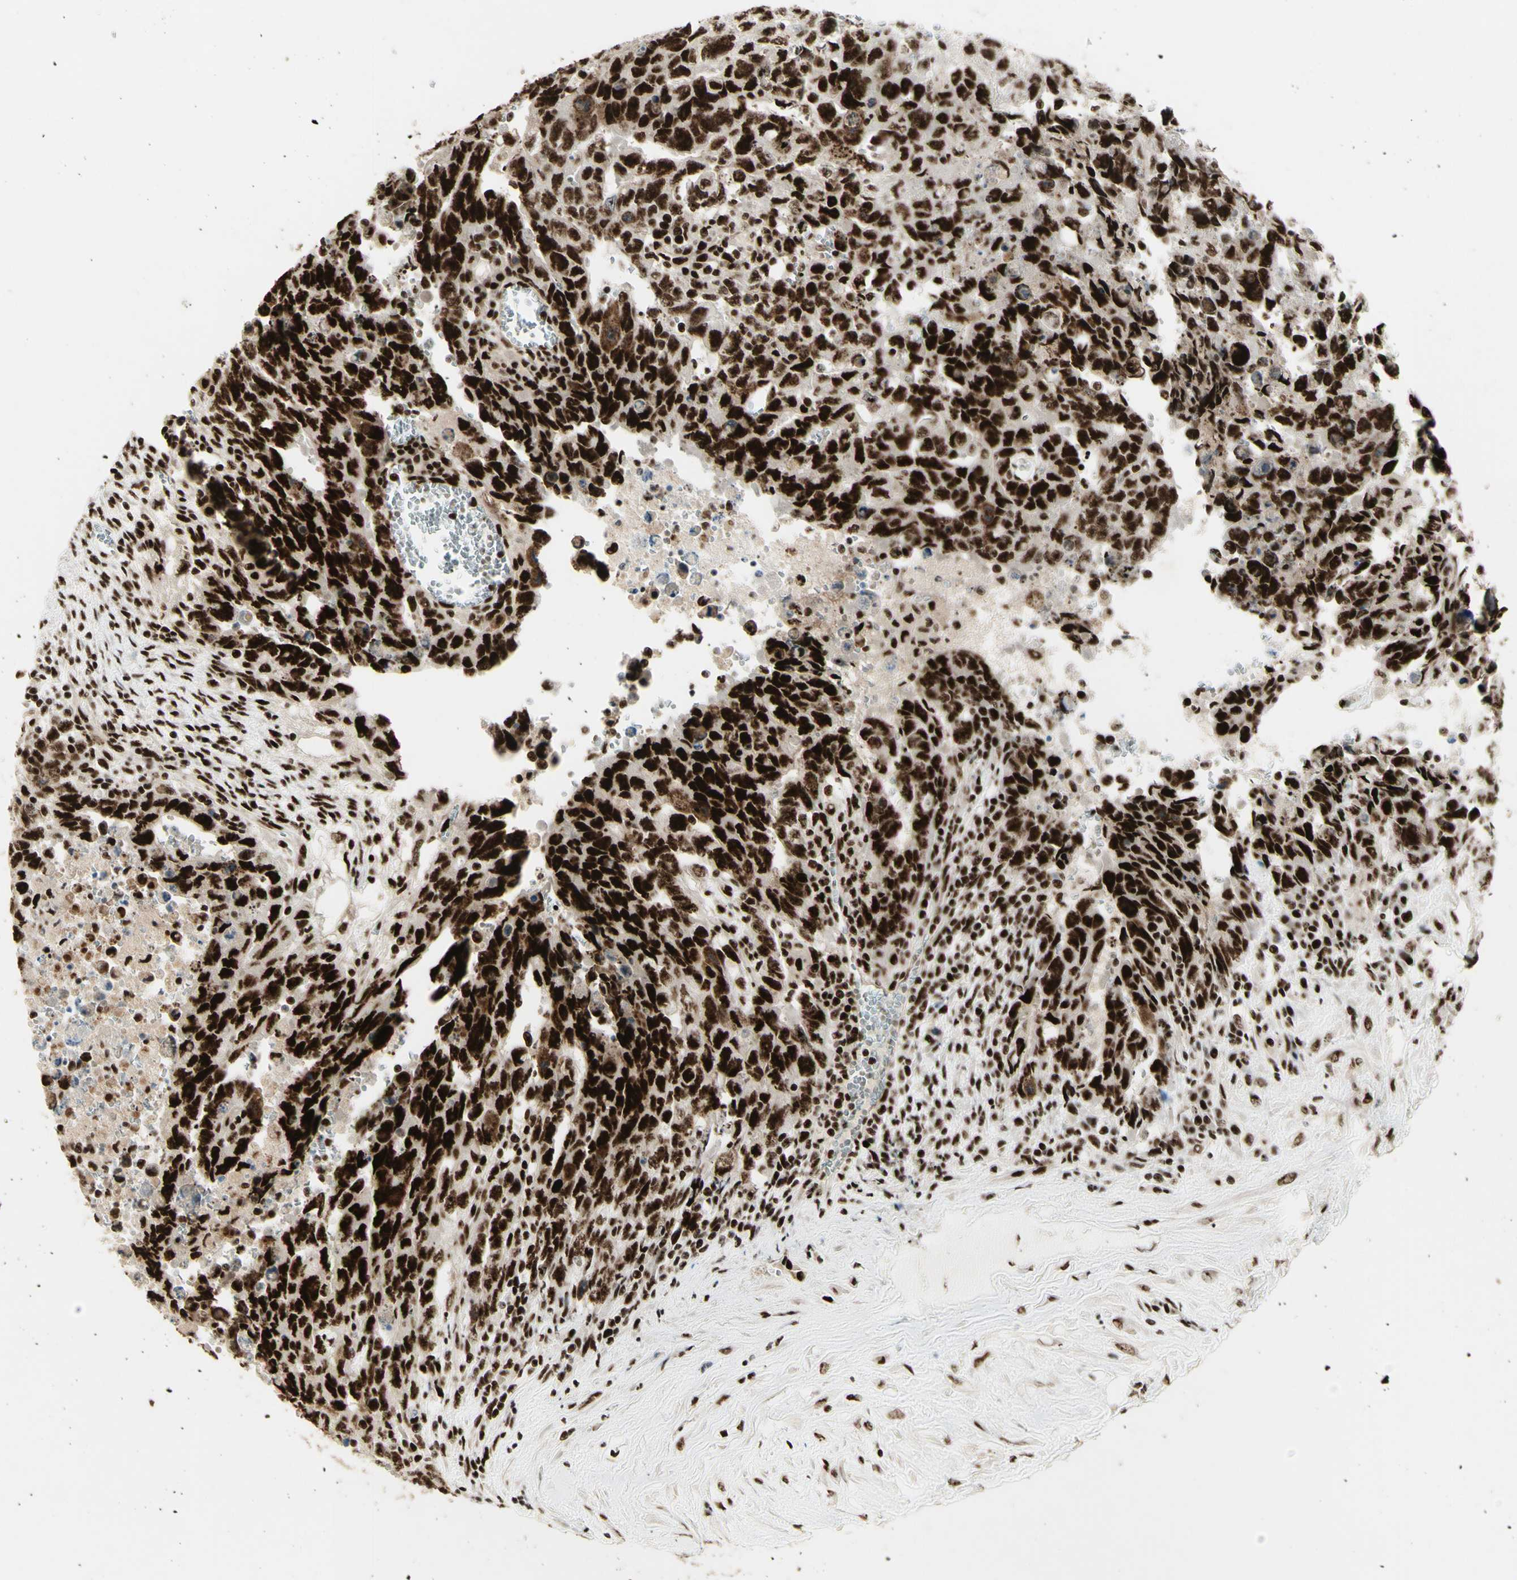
{"staining": {"intensity": "strong", "quantity": ">75%", "location": "nuclear"}, "tissue": "testis cancer", "cell_type": "Tumor cells", "image_type": "cancer", "snomed": [{"axis": "morphology", "description": "Carcinoma, Embryonal, NOS"}, {"axis": "topography", "description": "Testis"}], "caption": "High-power microscopy captured an immunohistochemistry photomicrograph of testis cancer (embryonal carcinoma), revealing strong nuclear staining in about >75% of tumor cells. (Brightfield microscopy of DAB IHC at high magnification).", "gene": "DHX9", "patient": {"sex": "male", "age": 28}}